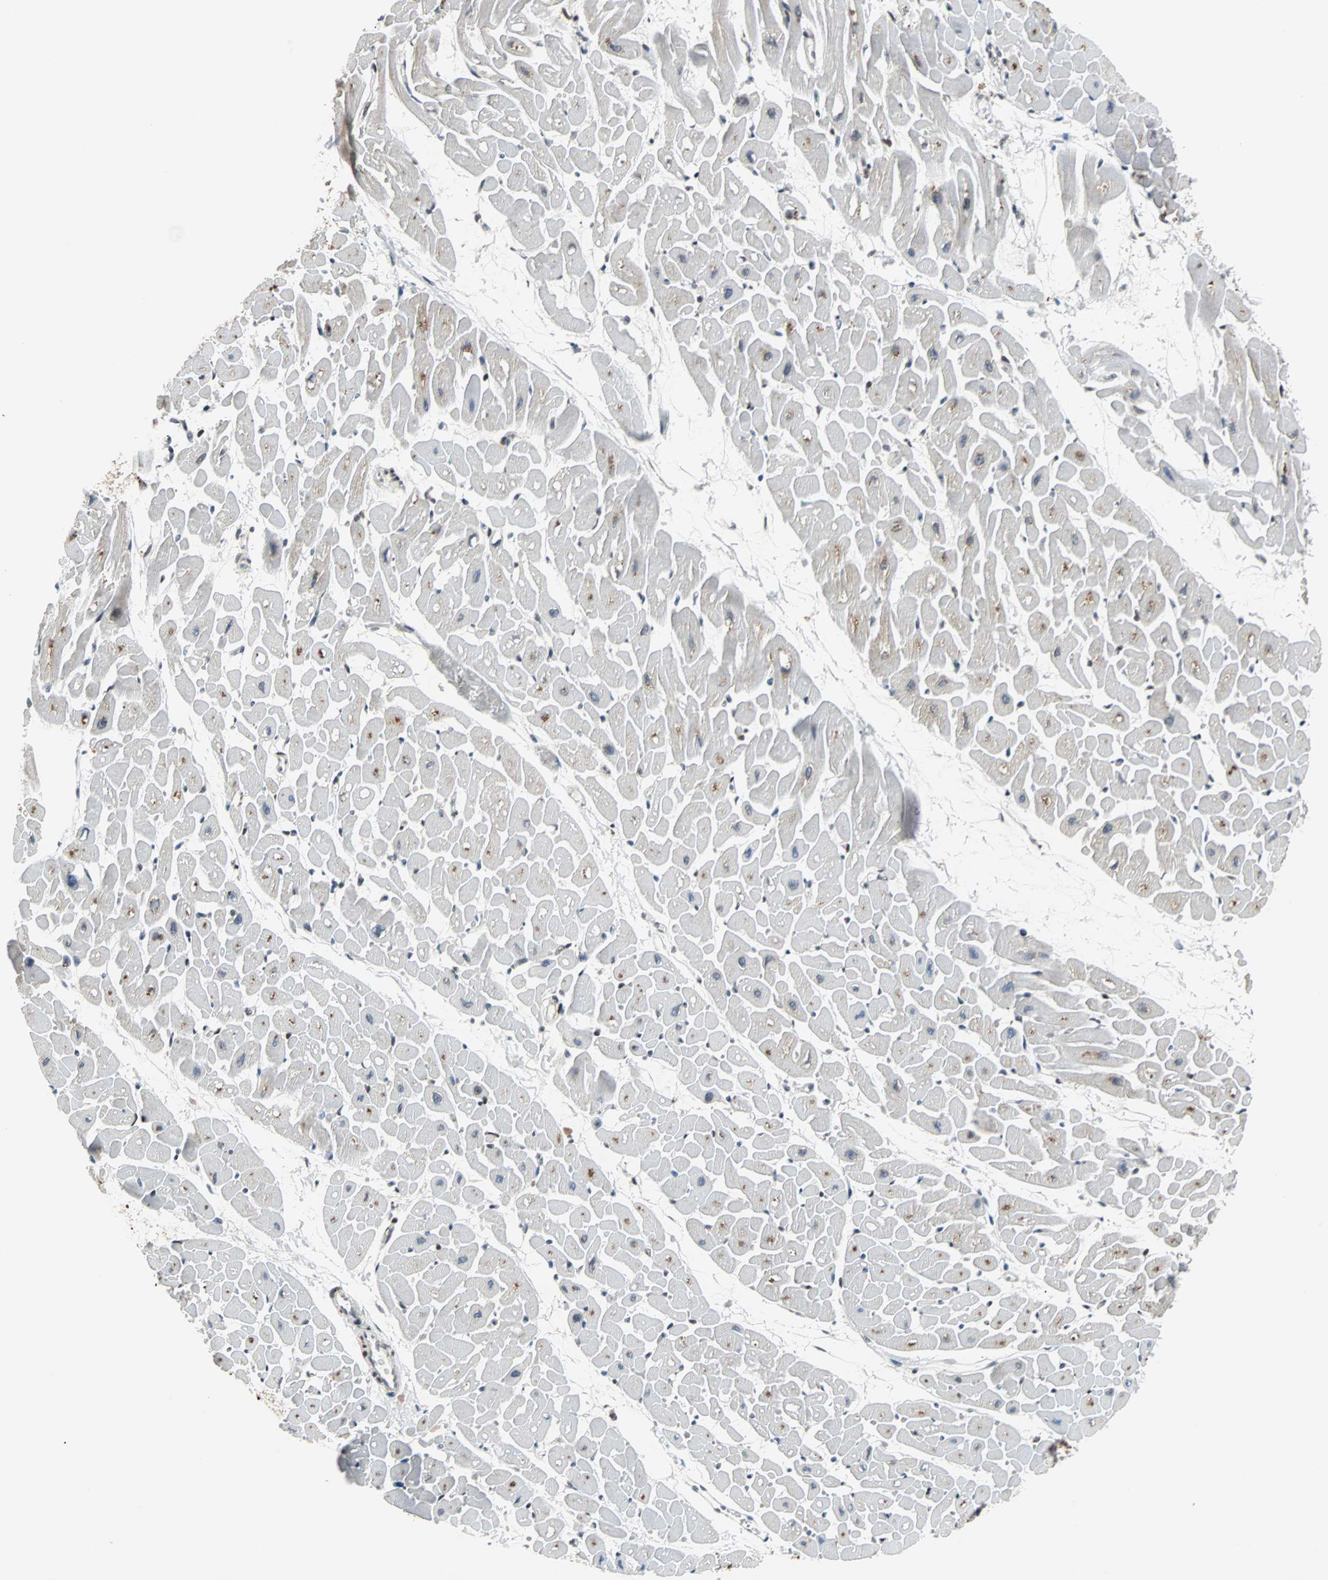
{"staining": {"intensity": "strong", "quantity": "25%-75%", "location": "cytoplasmic/membranous"}, "tissue": "heart muscle", "cell_type": "Cardiomyocytes", "image_type": "normal", "snomed": [{"axis": "morphology", "description": "Normal tissue, NOS"}, {"axis": "topography", "description": "Heart"}], "caption": "Protein analysis of benign heart muscle displays strong cytoplasmic/membranous staining in about 25%-75% of cardiomyocytes. The protein is shown in brown color, while the nuclei are stained blue.", "gene": "HLX", "patient": {"sex": "male", "age": 45}}